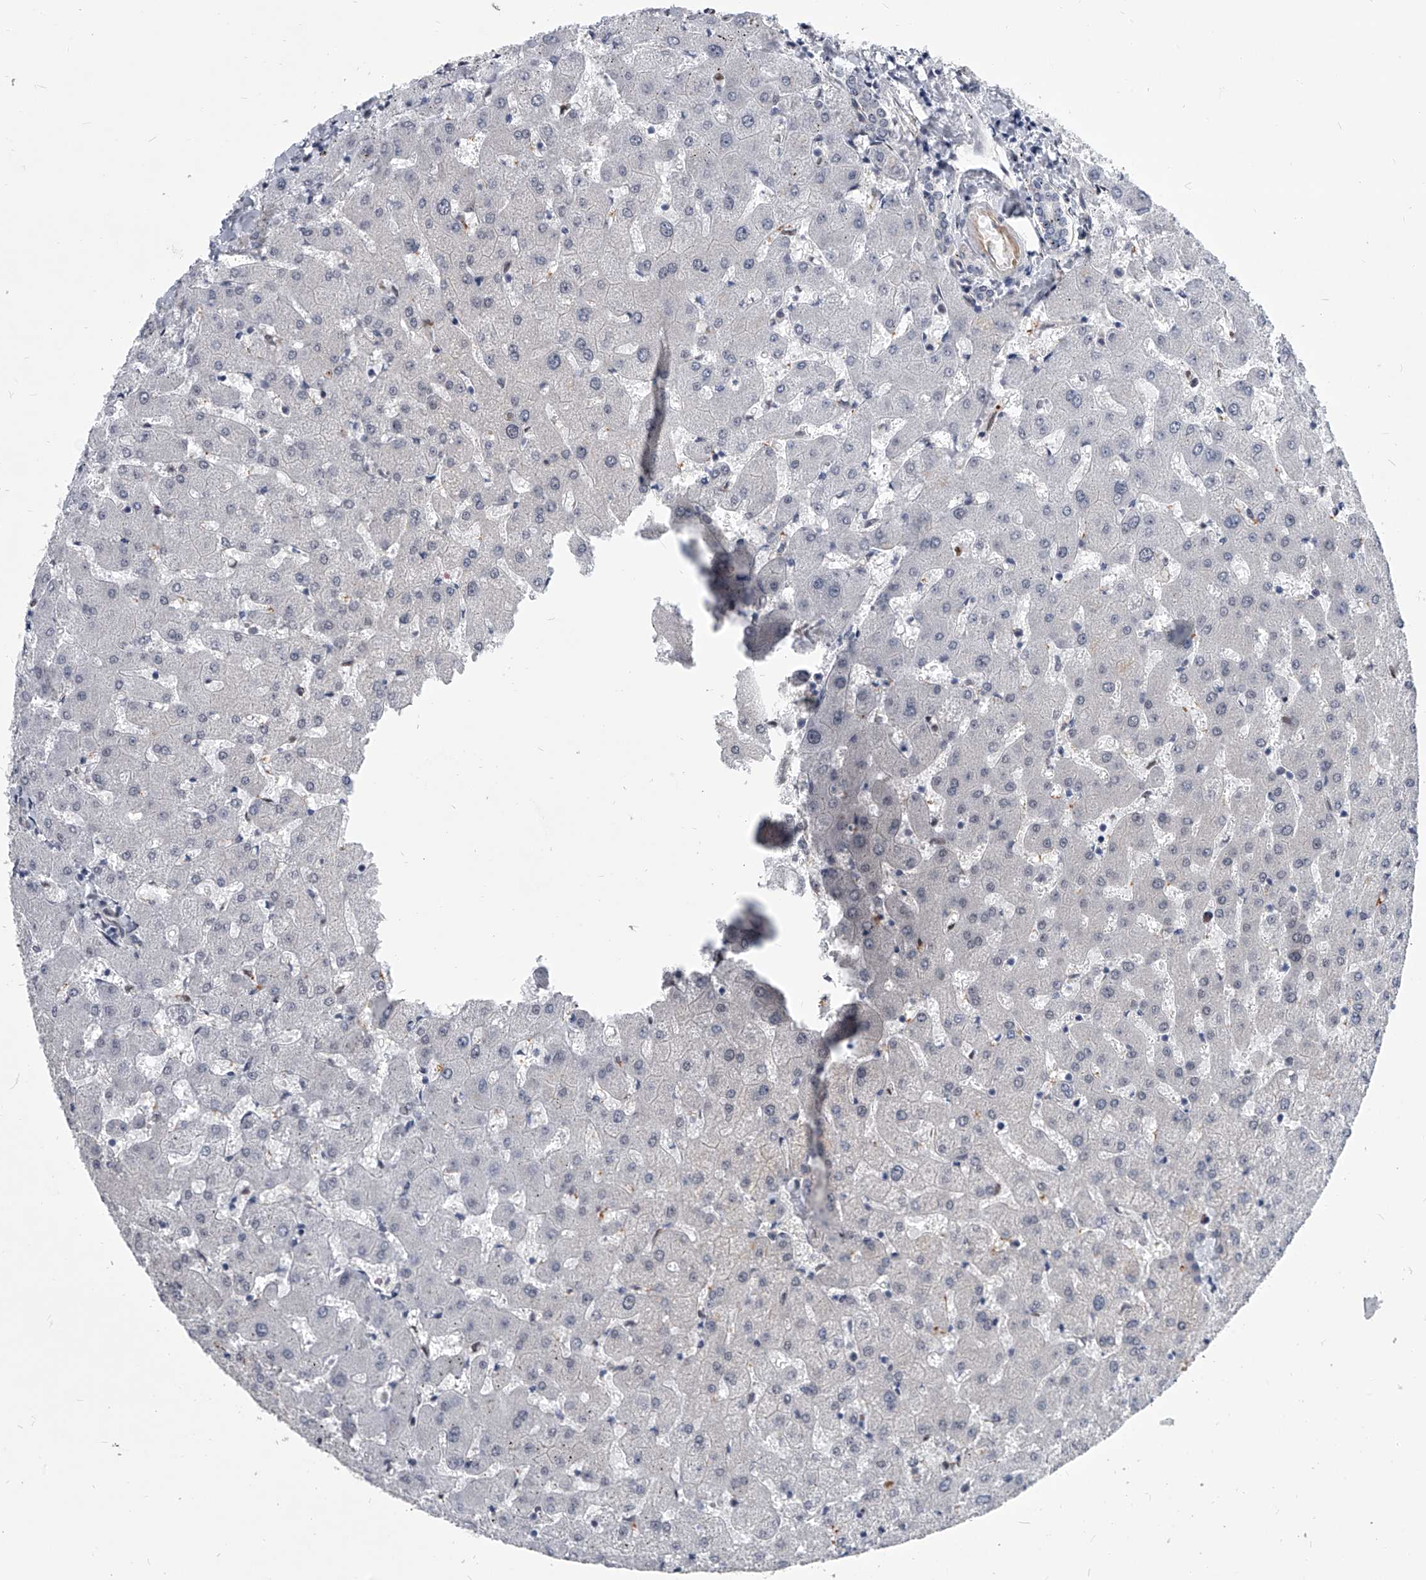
{"staining": {"intensity": "negative", "quantity": "none", "location": "none"}, "tissue": "liver", "cell_type": "Cholangiocytes", "image_type": "normal", "snomed": [{"axis": "morphology", "description": "Normal tissue, NOS"}, {"axis": "topography", "description": "Liver"}], "caption": "An immunohistochemistry (IHC) photomicrograph of benign liver is shown. There is no staining in cholangiocytes of liver. (Immunohistochemistry, brightfield microscopy, high magnification).", "gene": "EVA1C", "patient": {"sex": "female", "age": 63}}